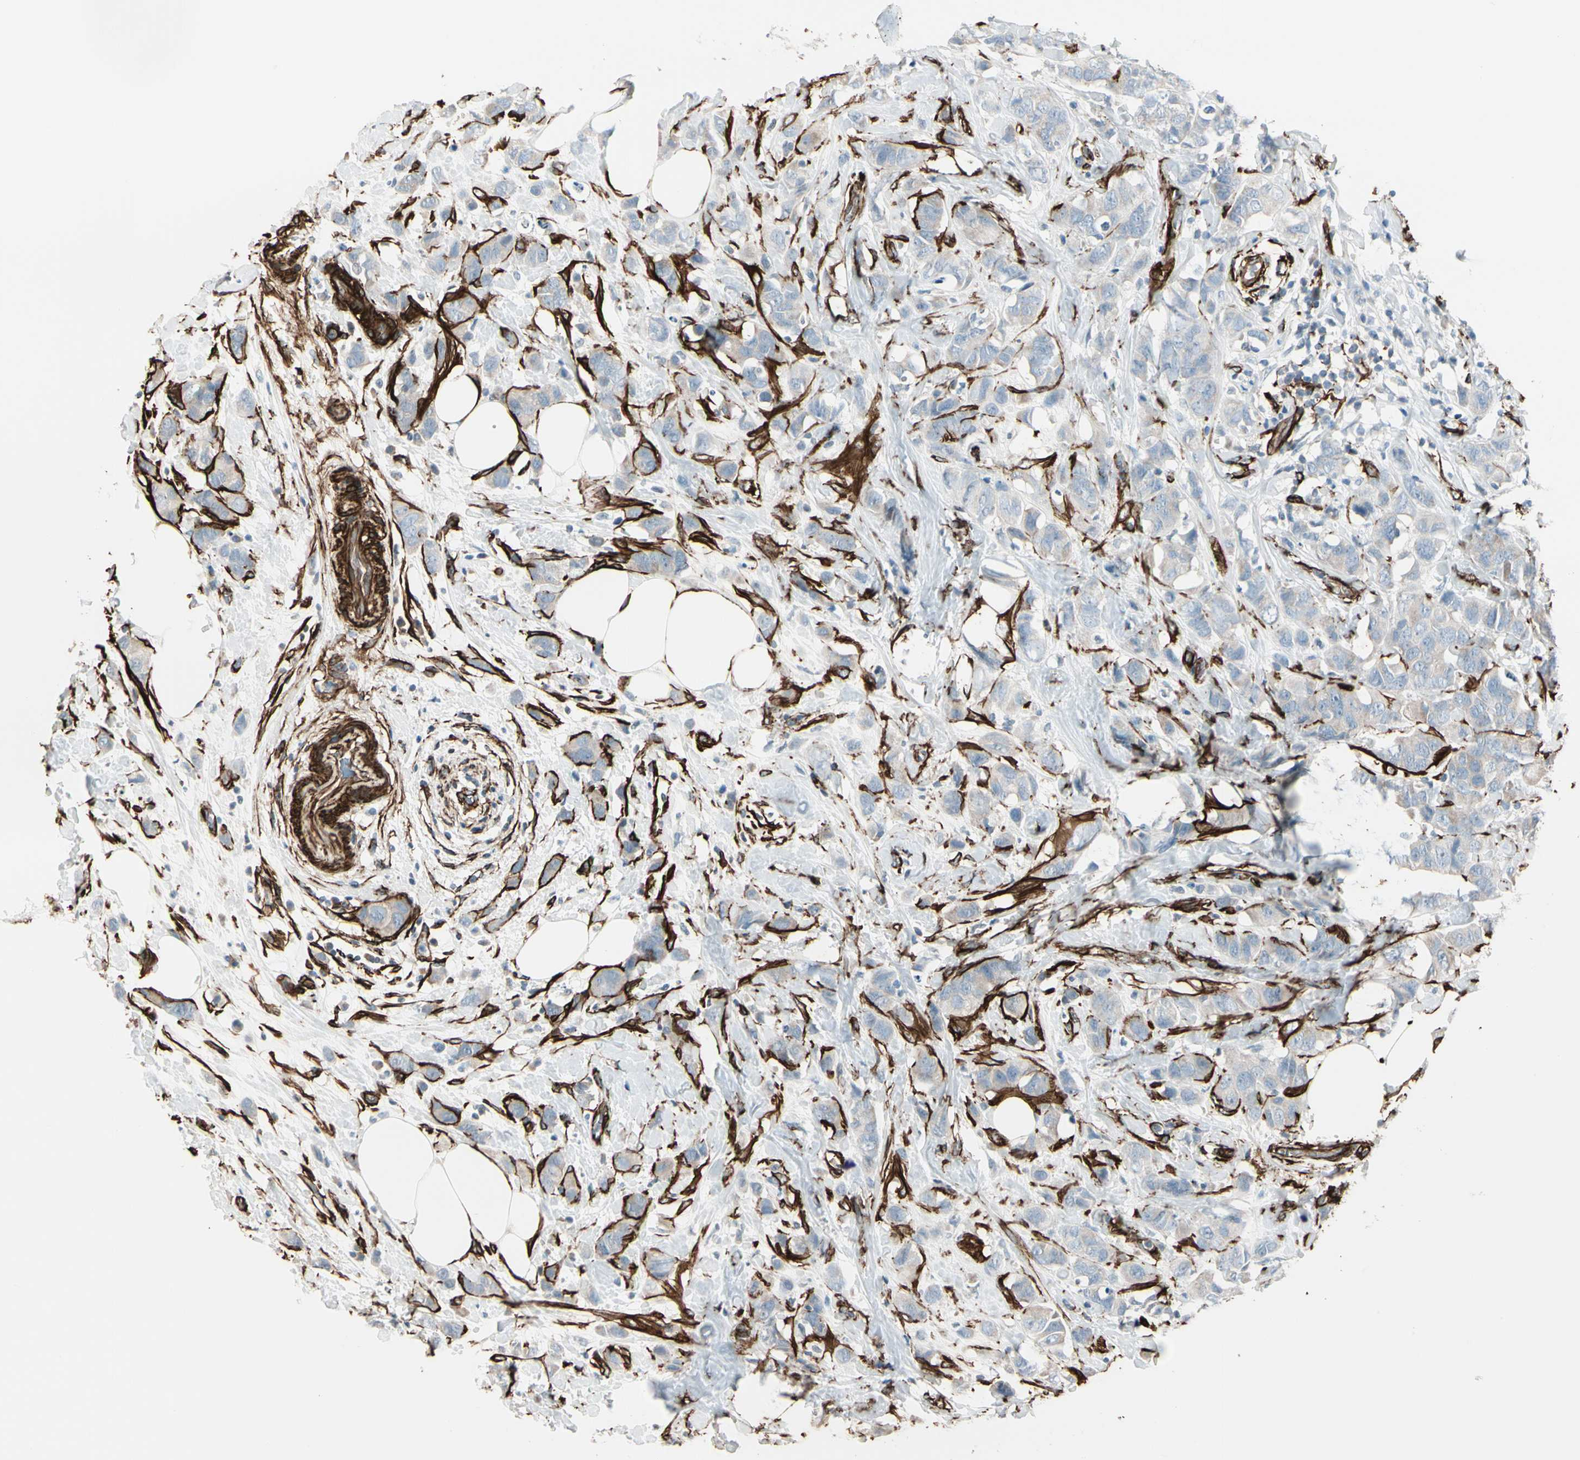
{"staining": {"intensity": "negative", "quantity": "none", "location": "none"}, "tissue": "breast cancer", "cell_type": "Tumor cells", "image_type": "cancer", "snomed": [{"axis": "morphology", "description": "Normal tissue, NOS"}, {"axis": "morphology", "description": "Duct carcinoma"}, {"axis": "topography", "description": "Breast"}], "caption": "Tumor cells are negative for brown protein staining in breast cancer (infiltrating ductal carcinoma). (Immunohistochemistry, brightfield microscopy, high magnification).", "gene": "CALD1", "patient": {"sex": "female", "age": 50}}